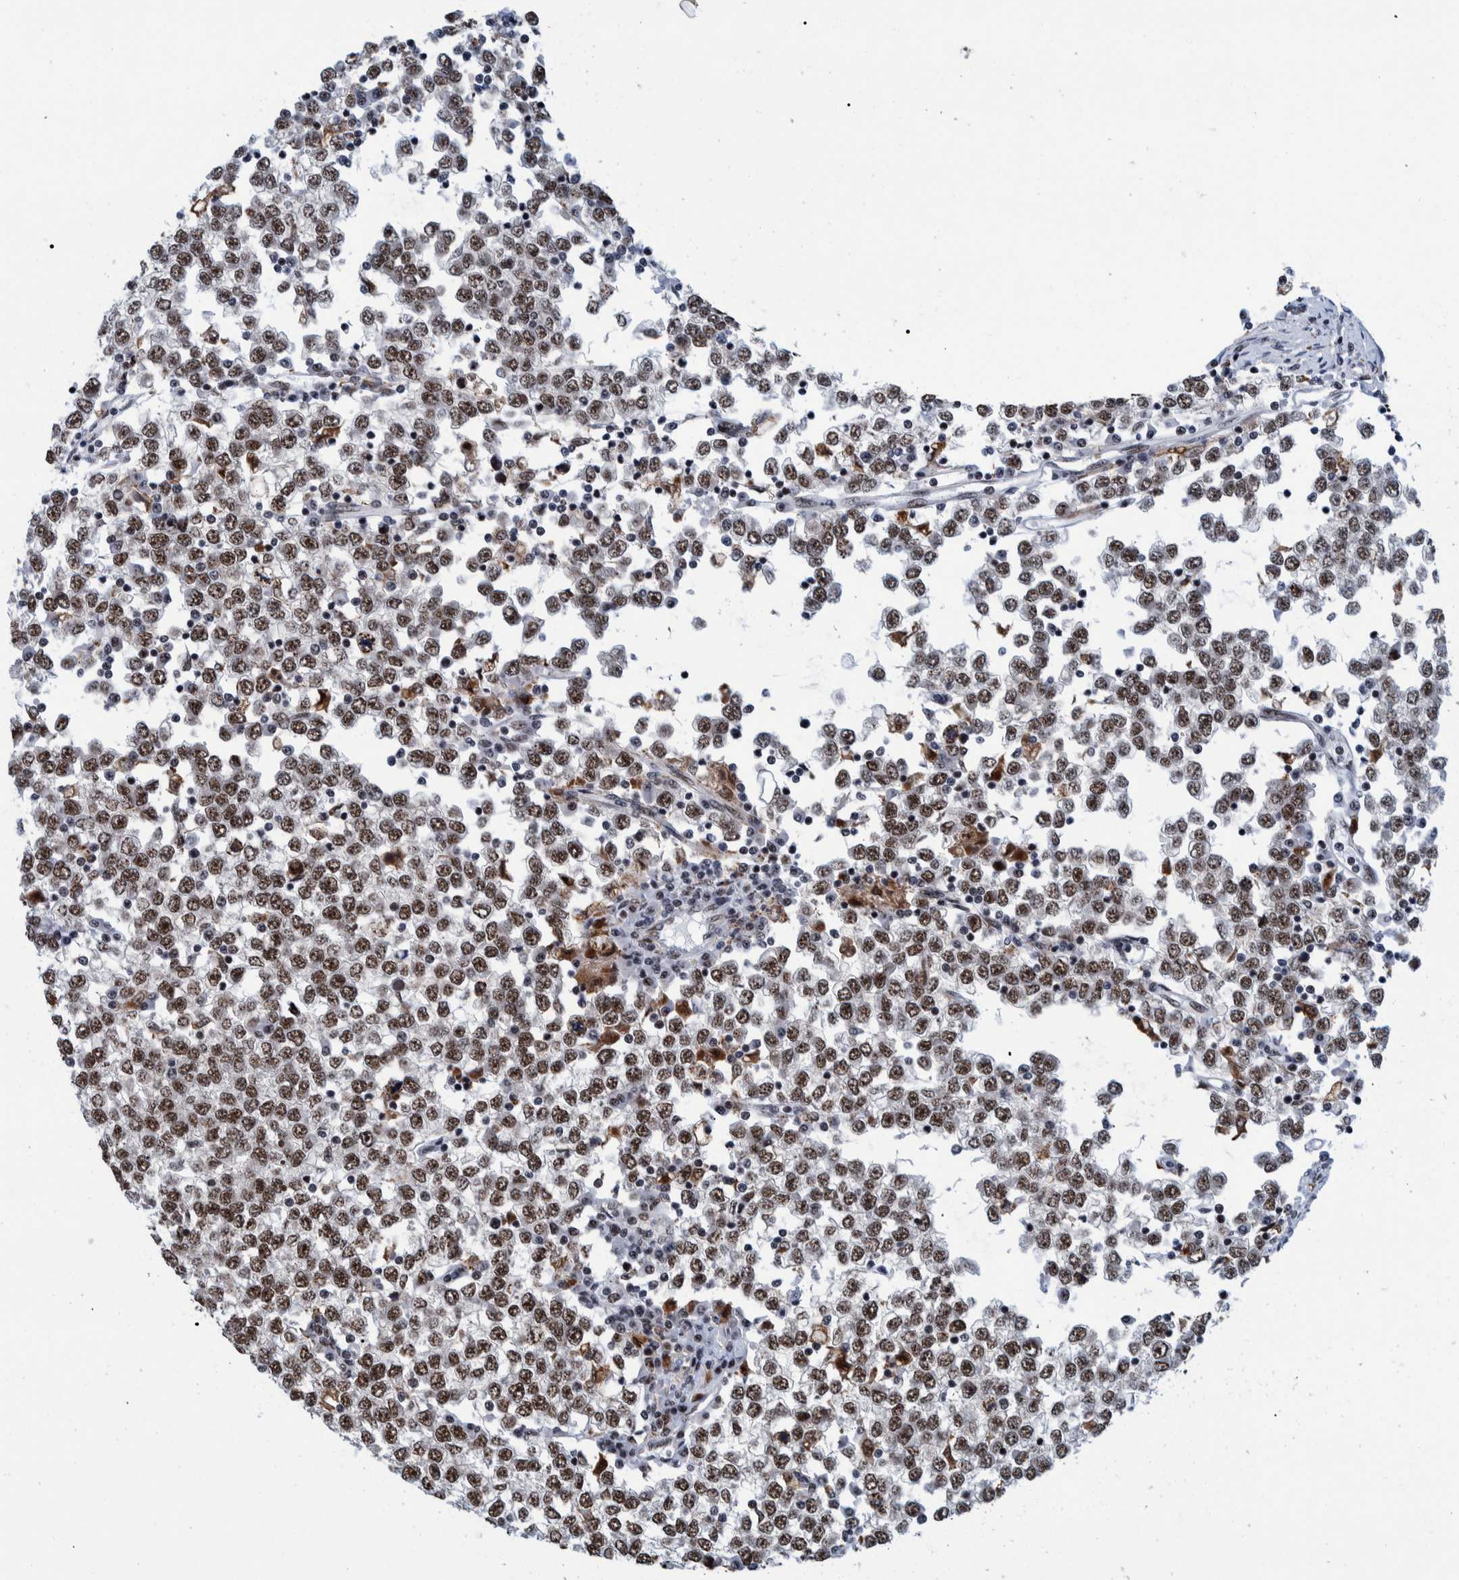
{"staining": {"intensity": "moderate", "quantity": ">75%", "location": "nuclear"}, "tissue": "testis cancer", "cell_type": "Tumor cells", "image_type": "cancer", "snomed": [{"axis": "morphology", "description": "Seminoma, NOS"}, {"axis": "topography", "description": "Testis"}], "caption": "Testis cancer stained for a protein (brown) demonstrates moderate nuclear positive staining in approximately >75% of tumor cells.", "gene": "EFTUD2", "patient": {"sex": "male", "age": 65}}